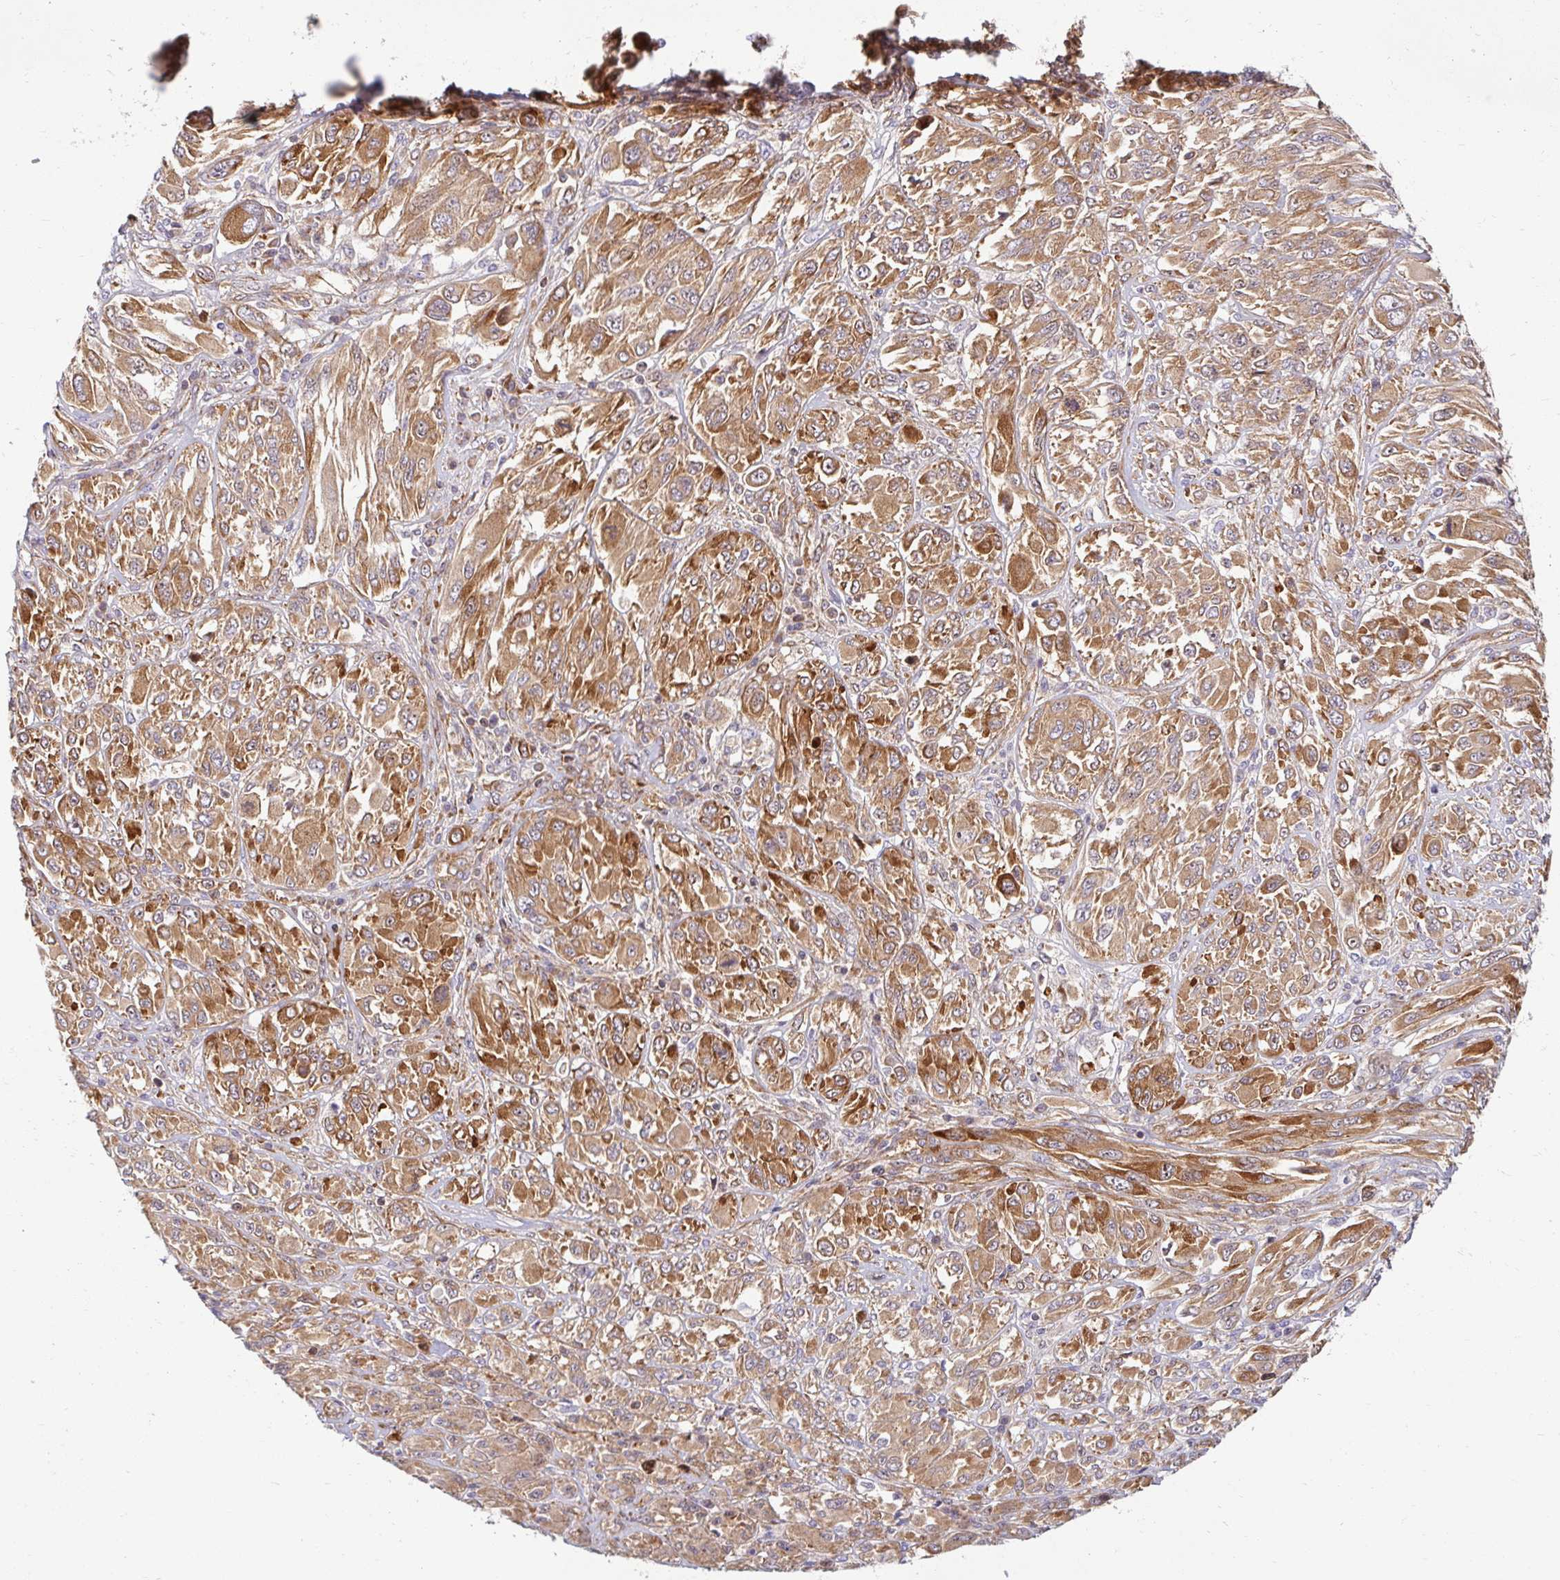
{"staining": {"intensity": "moderate", "quantity": ">75%", "location": "cytoplasmic/membranous"}, "tissue": "melanoma", "cell_type": "Tumor cells", "image_type": "cancer", "snomed": [{"axis": "morphology", "description": "Malignant melanoma, NOS"}, {"axis": "topography", "description": "Skin"}], "caption": "A high-resolution photomicrograph shows immunohistochemistry staining of melanoma, which demonstrates moderate cytoplasmic/membranous staining in approximately >75% of tumor cells.", "gene": "BTF3", "patient": {"sex": "female", "age": 91}}